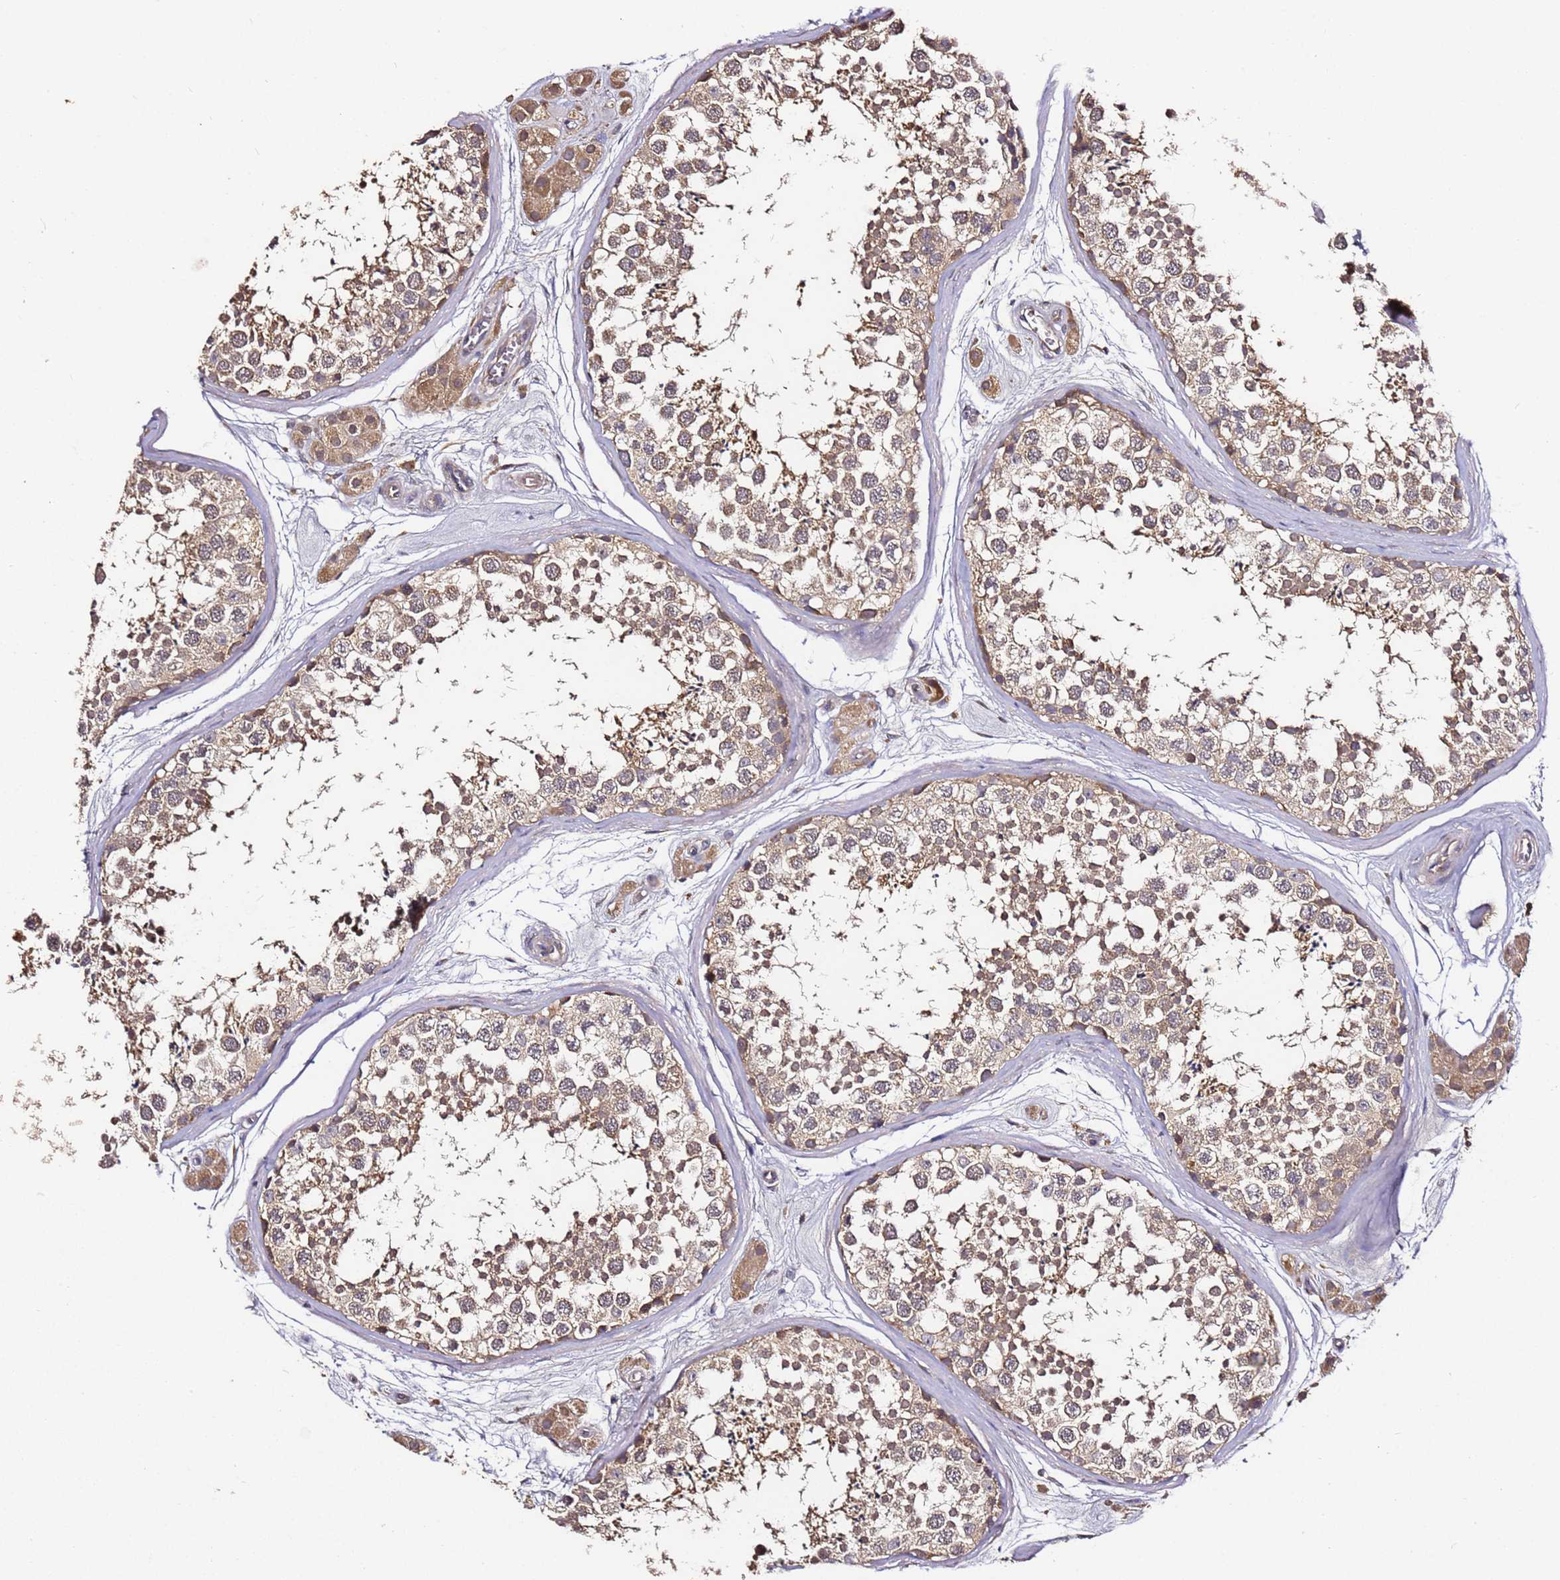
{"staining": {"intensity": "moderate", "quantity": ">75%", "location": "cytoplasmic/membranous"}, "tissue": "testis", "cell_type": "Cells in seminiferous ducts", "image_type": "normal", "snomed": [{"axis": "morphology", "description": "Normal tissue, NOS"}, {"axis": "topography", "description": "Testis"}], "caption": "Cells in seminiferous ducts display moderate cytoplasmic/membranous positivity in approximately >75% of cells in normal testis. (Brightfield microscopy of DAB IHC at high magnification).", "gene": "C6orf136", "patient": {"sex": "male", "age": 56}}